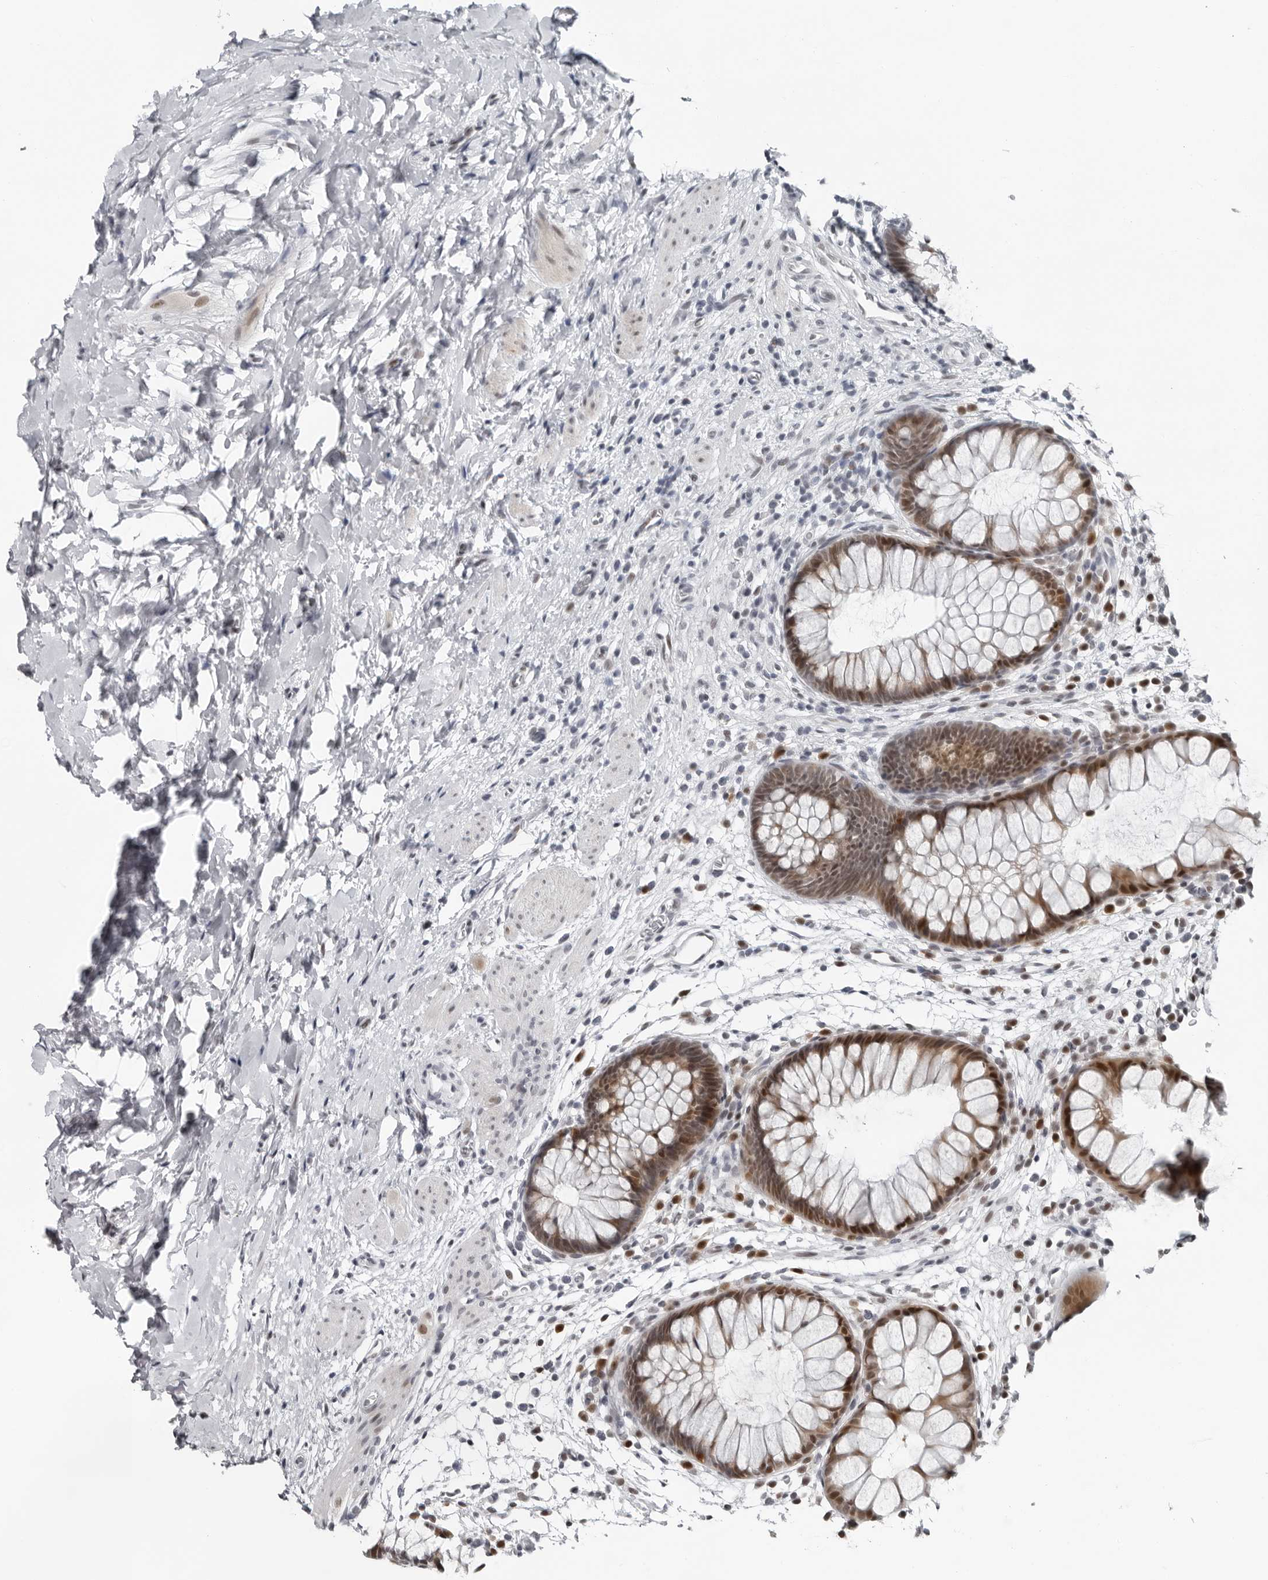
{"staining": {"intensity": "negative", "quantity": "none", "location": "none"}, "tissue": "colon", "cell_type": "Endothelial cells", "image_type": "normal", "snomed": [{"axis": "morphology", "description": "Normal tissue, NOS"}, {"axis": "topography", "description": "Colon"}], "caption": "A high-resolution micrograph shows IHC staining of benign colon, which displays no significant positivity in endothelial cells. (DAB (3,3'-diaminobenzidine) immunohistochemistry visualized using brightfield microscopy, high magnification).", "gene": "PPP1R42", "patient": {"sex": "female", "age": 62}}